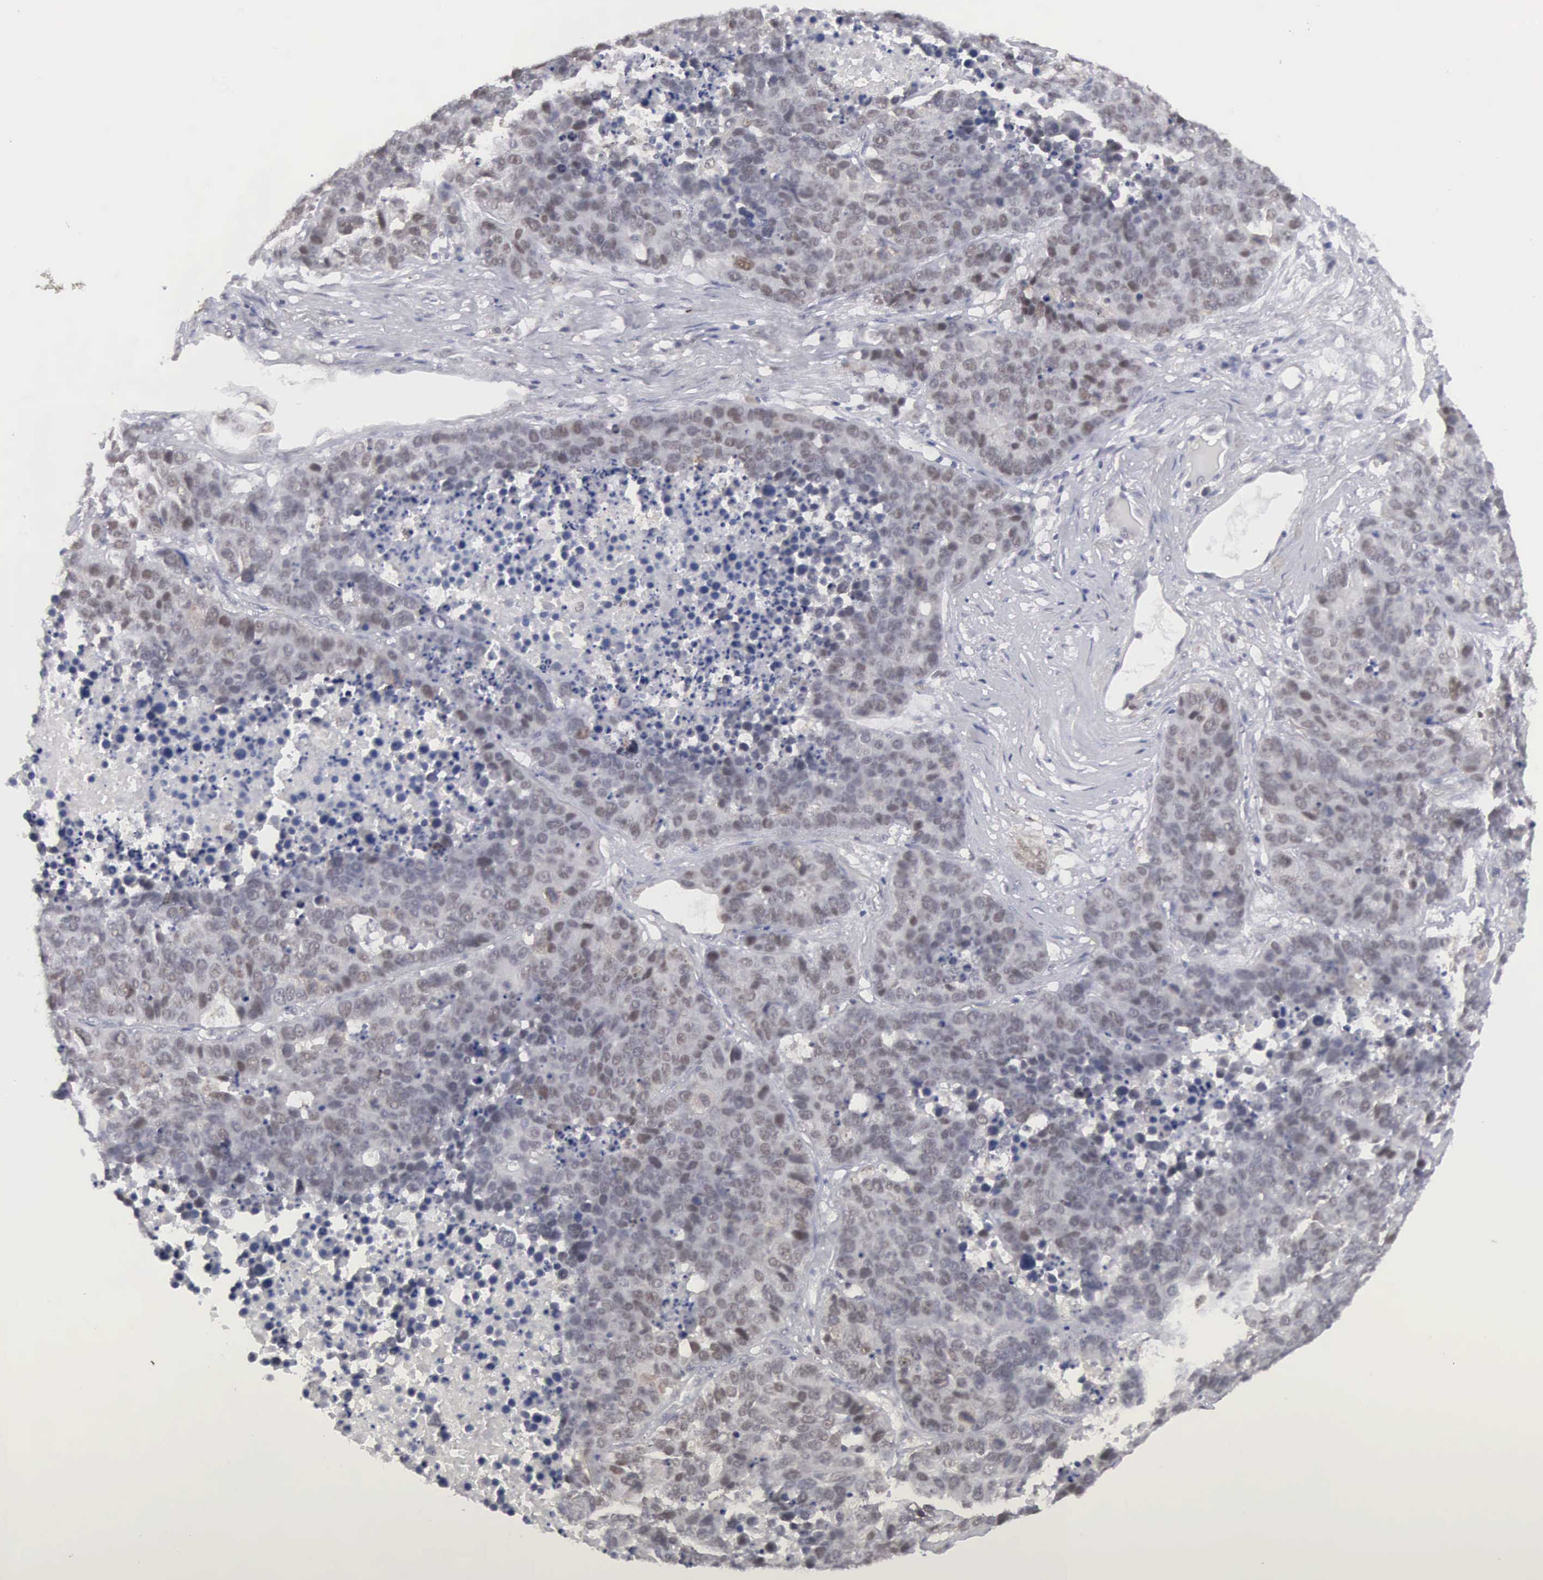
{"staining": {"intensity": "weak", "quantity": "25%-75%", "location": "nuclear"}, "tissue": "lung cancer", "cell_type": "Tumor cells", "image_type": "cancer", "snomed": [{"axis": "morphology", "description": "Carcinoid, malignant, NOS"}, {"axis": "topography", "description": "Lung"}], "caption": "Lung carcinoid (malignant) stained for a protein (brown) displays weak nuclear positive expression in approximately 25%-75% of tumor cells.", "gene": "MNAT1", "patient": {"sex": "male", "age": 60}}